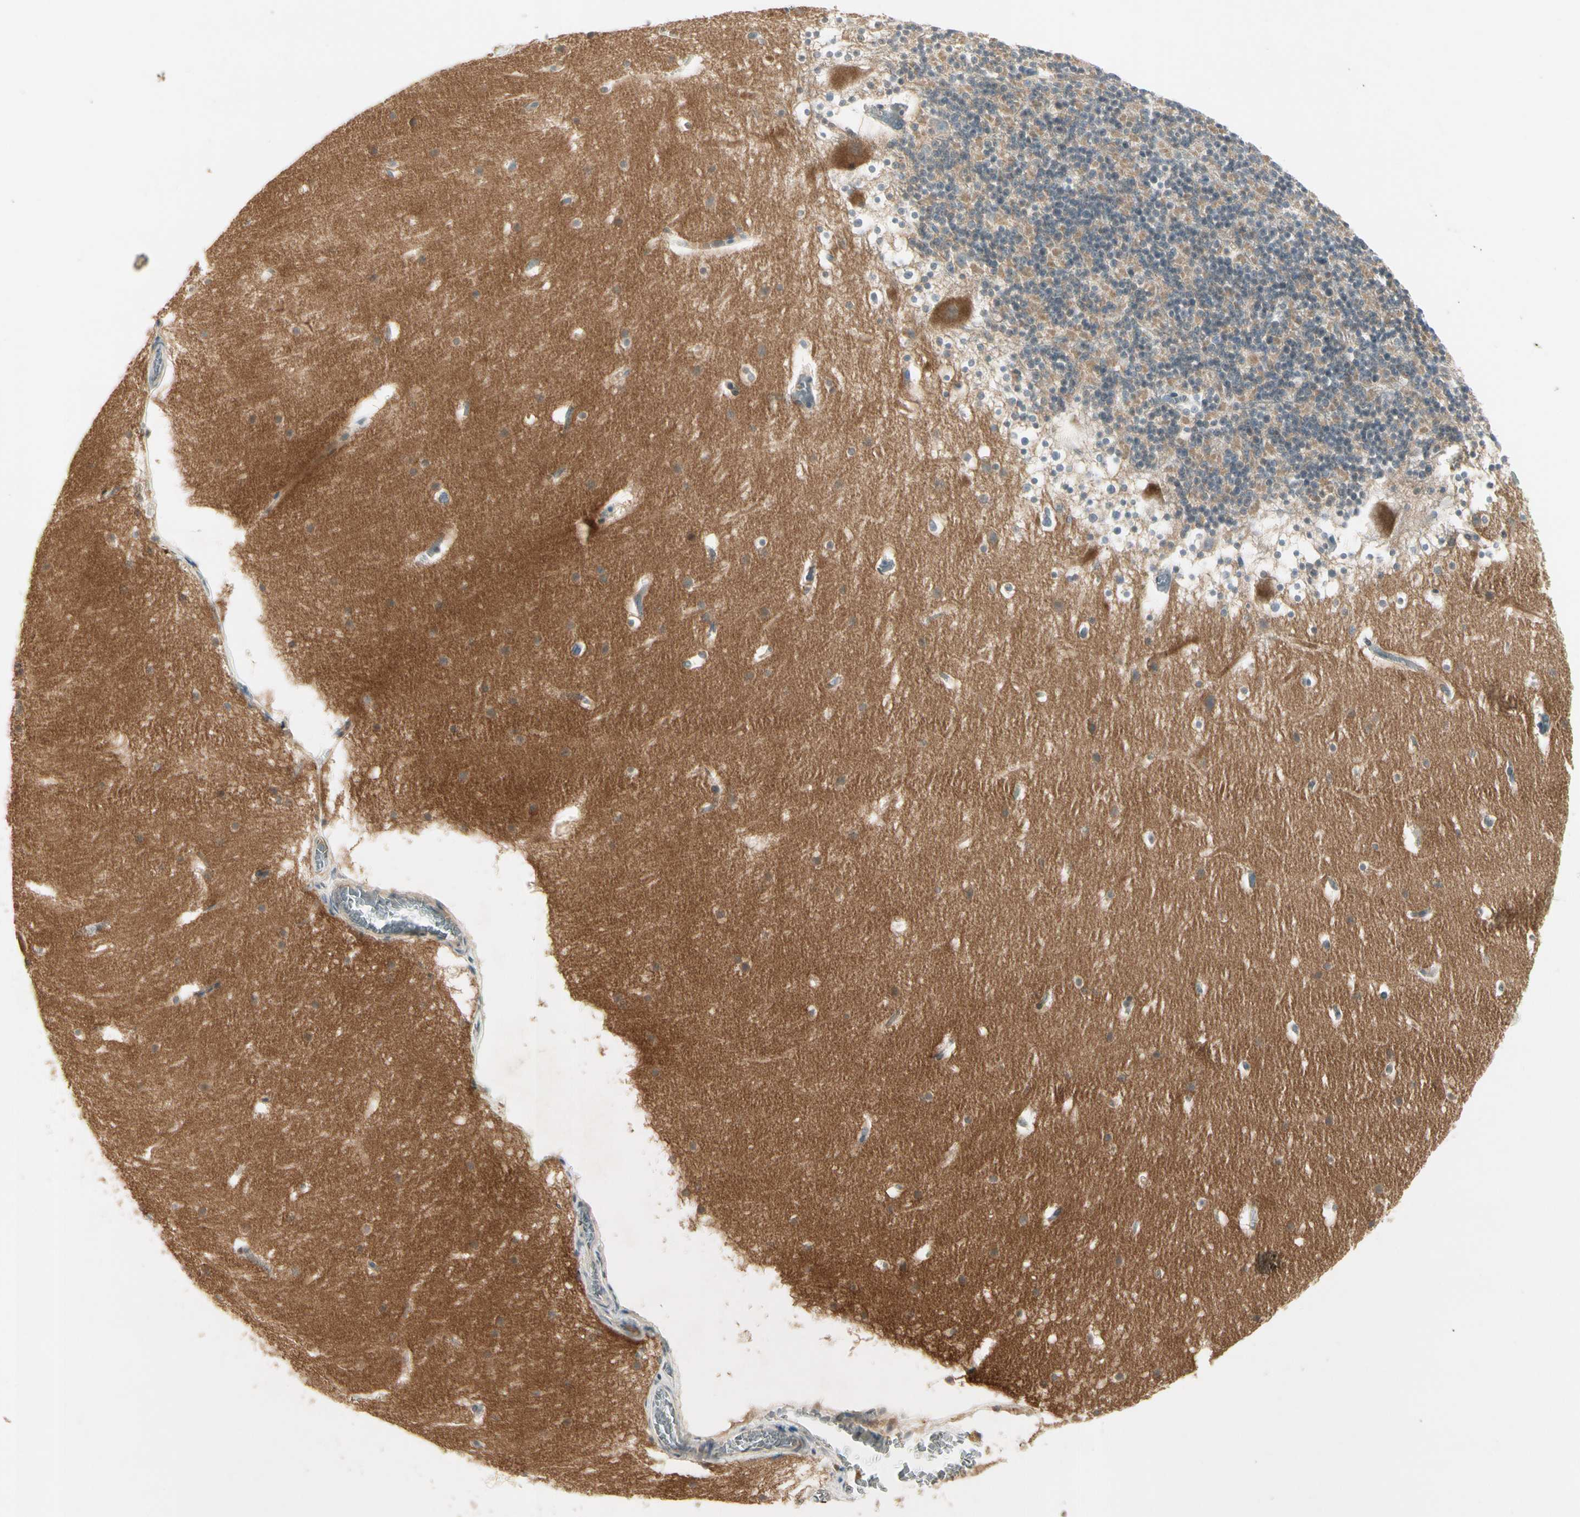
{"staining": {"intensity": "moderate", "quantity": "<25%", "location": "cytoplasmic/membranous"}, "tissue": "cerebellum", "cell_type": "Cells in granular layer", "image_type": "normal", "snomed": [{"axis": "morphology", "description": "Normal tissue, NOS"}, {"axis": "topography", "description": "Cerebellum"}], "caption": "Protein staining by immunohistochemistry shows moderate cytoplasmic/membranous positivity in approximately <25% of cells in granular layer in unremarkable cerebellum.", "gene": "PPP3CB", "patient": {"sex": "male", "age": 45}}